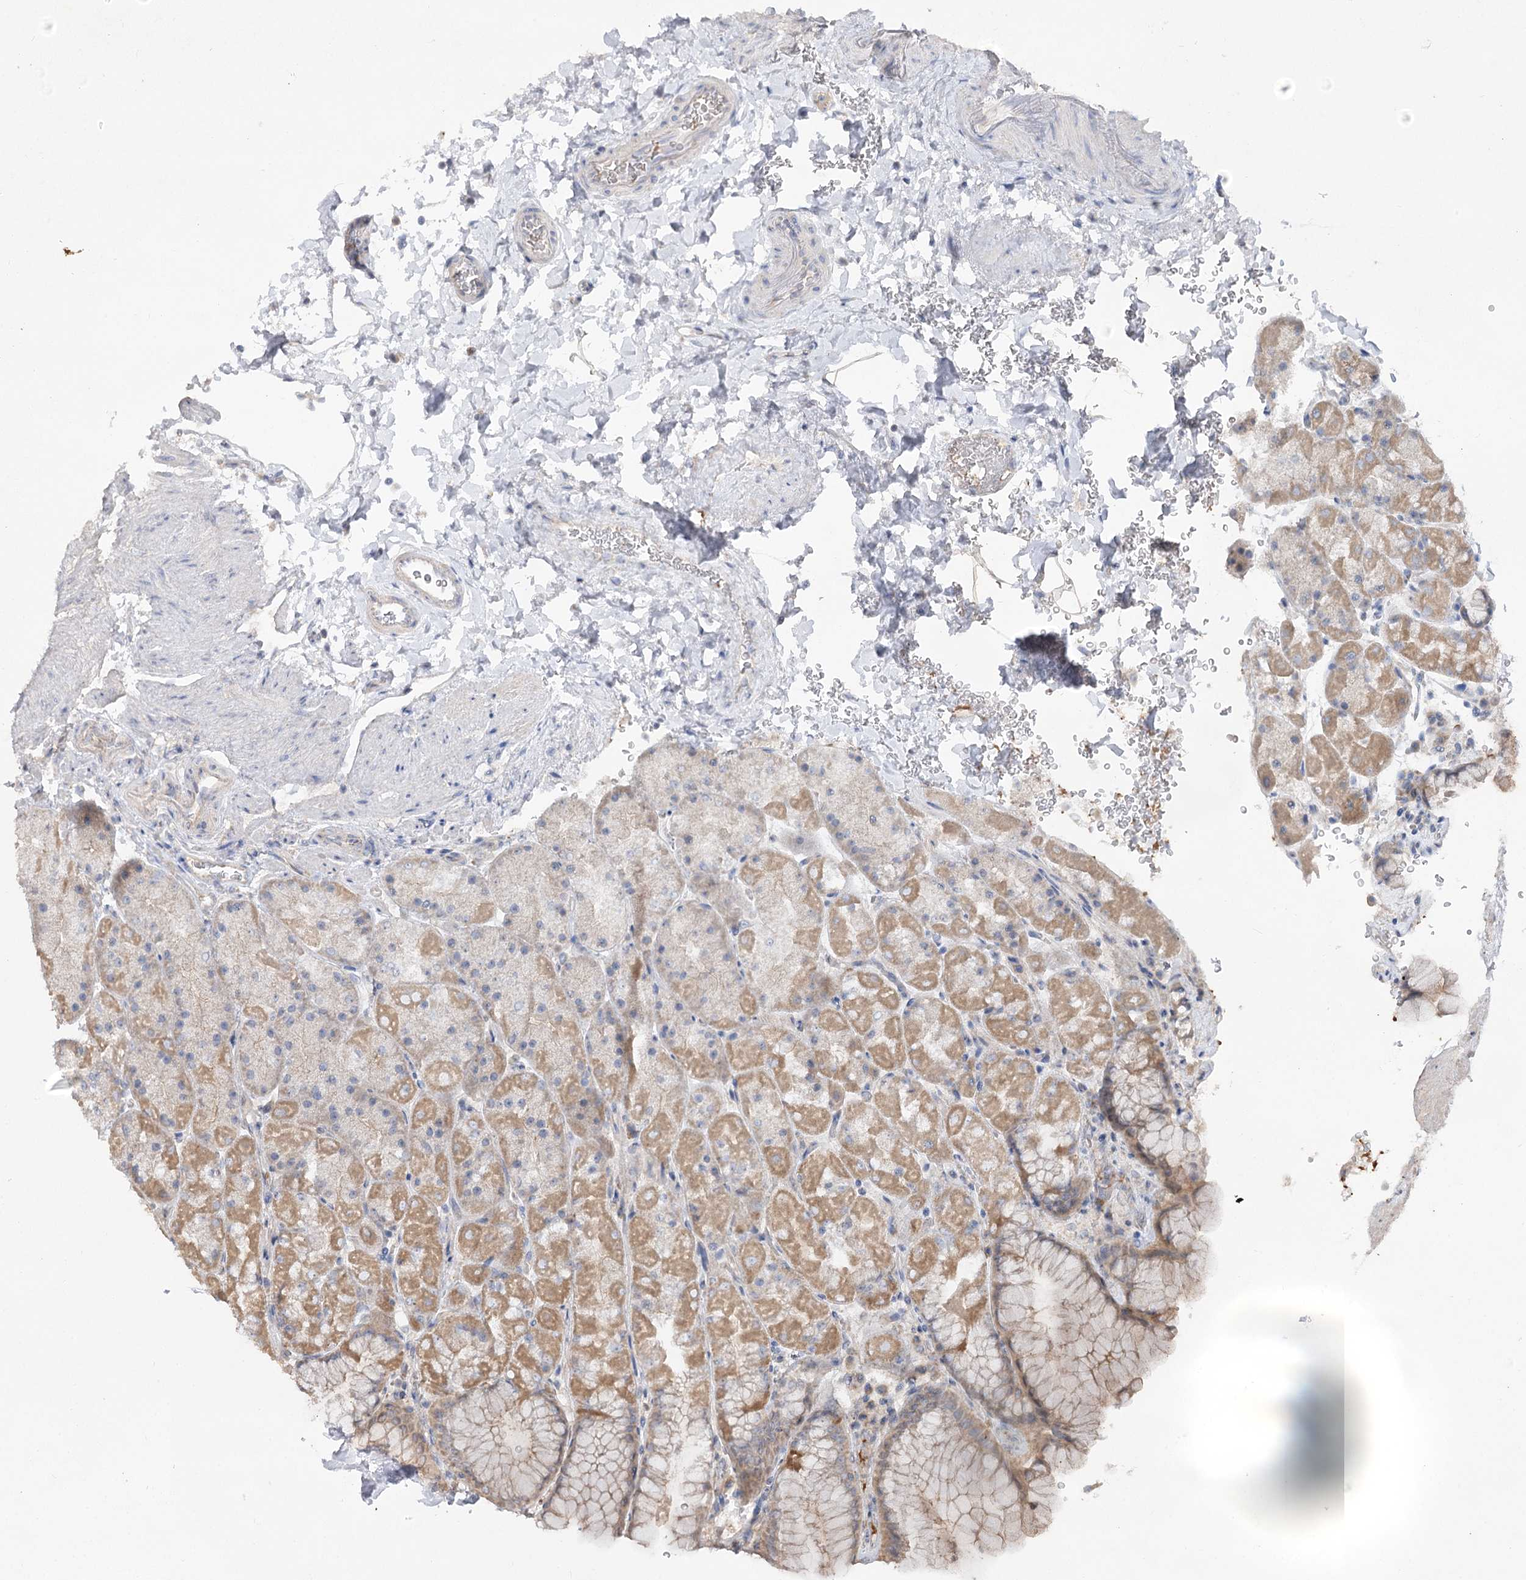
{"staining": {"intensity": "moderate", "quantity": "25%-75%", "location": "cytoplasmic/membranous"}, "tissue": "stomach", "cell_type": "Glandular cells", "image_type": "normal", "snomed": [{"axis": "morphology", "description": "Normal tissue, NOS"}, {"axis": "topography", "description": "Stomach, upper"}, {"axis": "topography", "description": "Stomach, lower"}], "caption": "IHC staining of unremarkable stomach, which displays medium levels of moderate cytoplasmic/membranous staining in about 25%-75% of glandular cells indicating moderate cytoplasmic/membranous protein expression. The staining was performed using DAB (brown) for protein detection and nuclei were counterstained in hematoxylin (blue).", "gene": "TMEM187", "patient": {"sex": "male", "age": 67}}